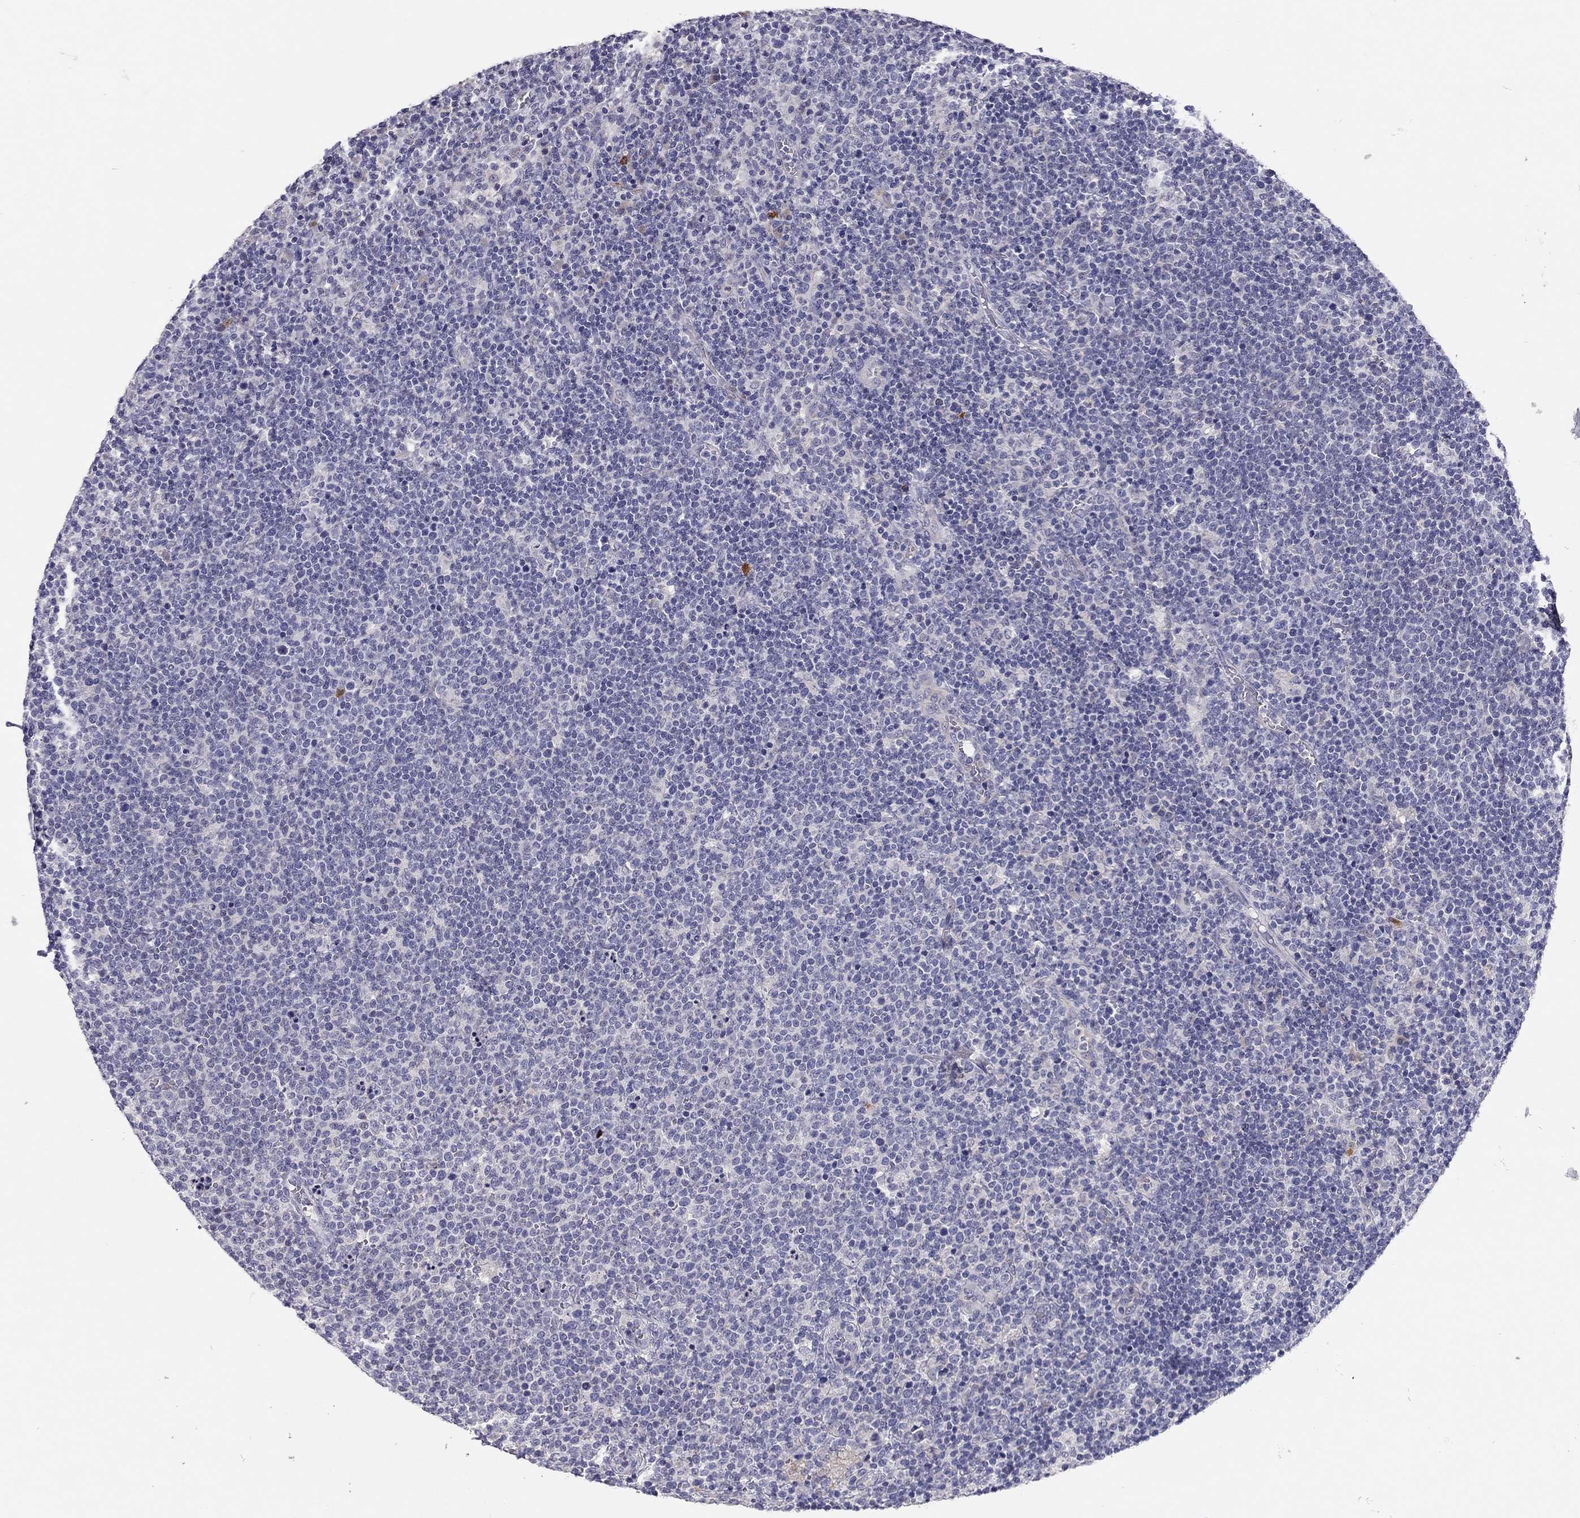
{"staining": {"intensity": "negative", "quantity": "none", "location": "none"}, "tissue": "lymphoma", "cell_type": "Tumor cells", "image_type": "cancer", "snomed": [{"axis": "morphology", "description": "Malignant lymphoma, non-Hodgkin's type, High grade"}, {"axis": "topography", "description": "Lymph node"}], "caption": "High power microscopy image of an immunohistochemistry (IHC) photomicrograph of lymphoma, revealing no significant expression in tumor cells.", "gene": "SCARB1", "patient": {"sex": "male", "age": 61}}